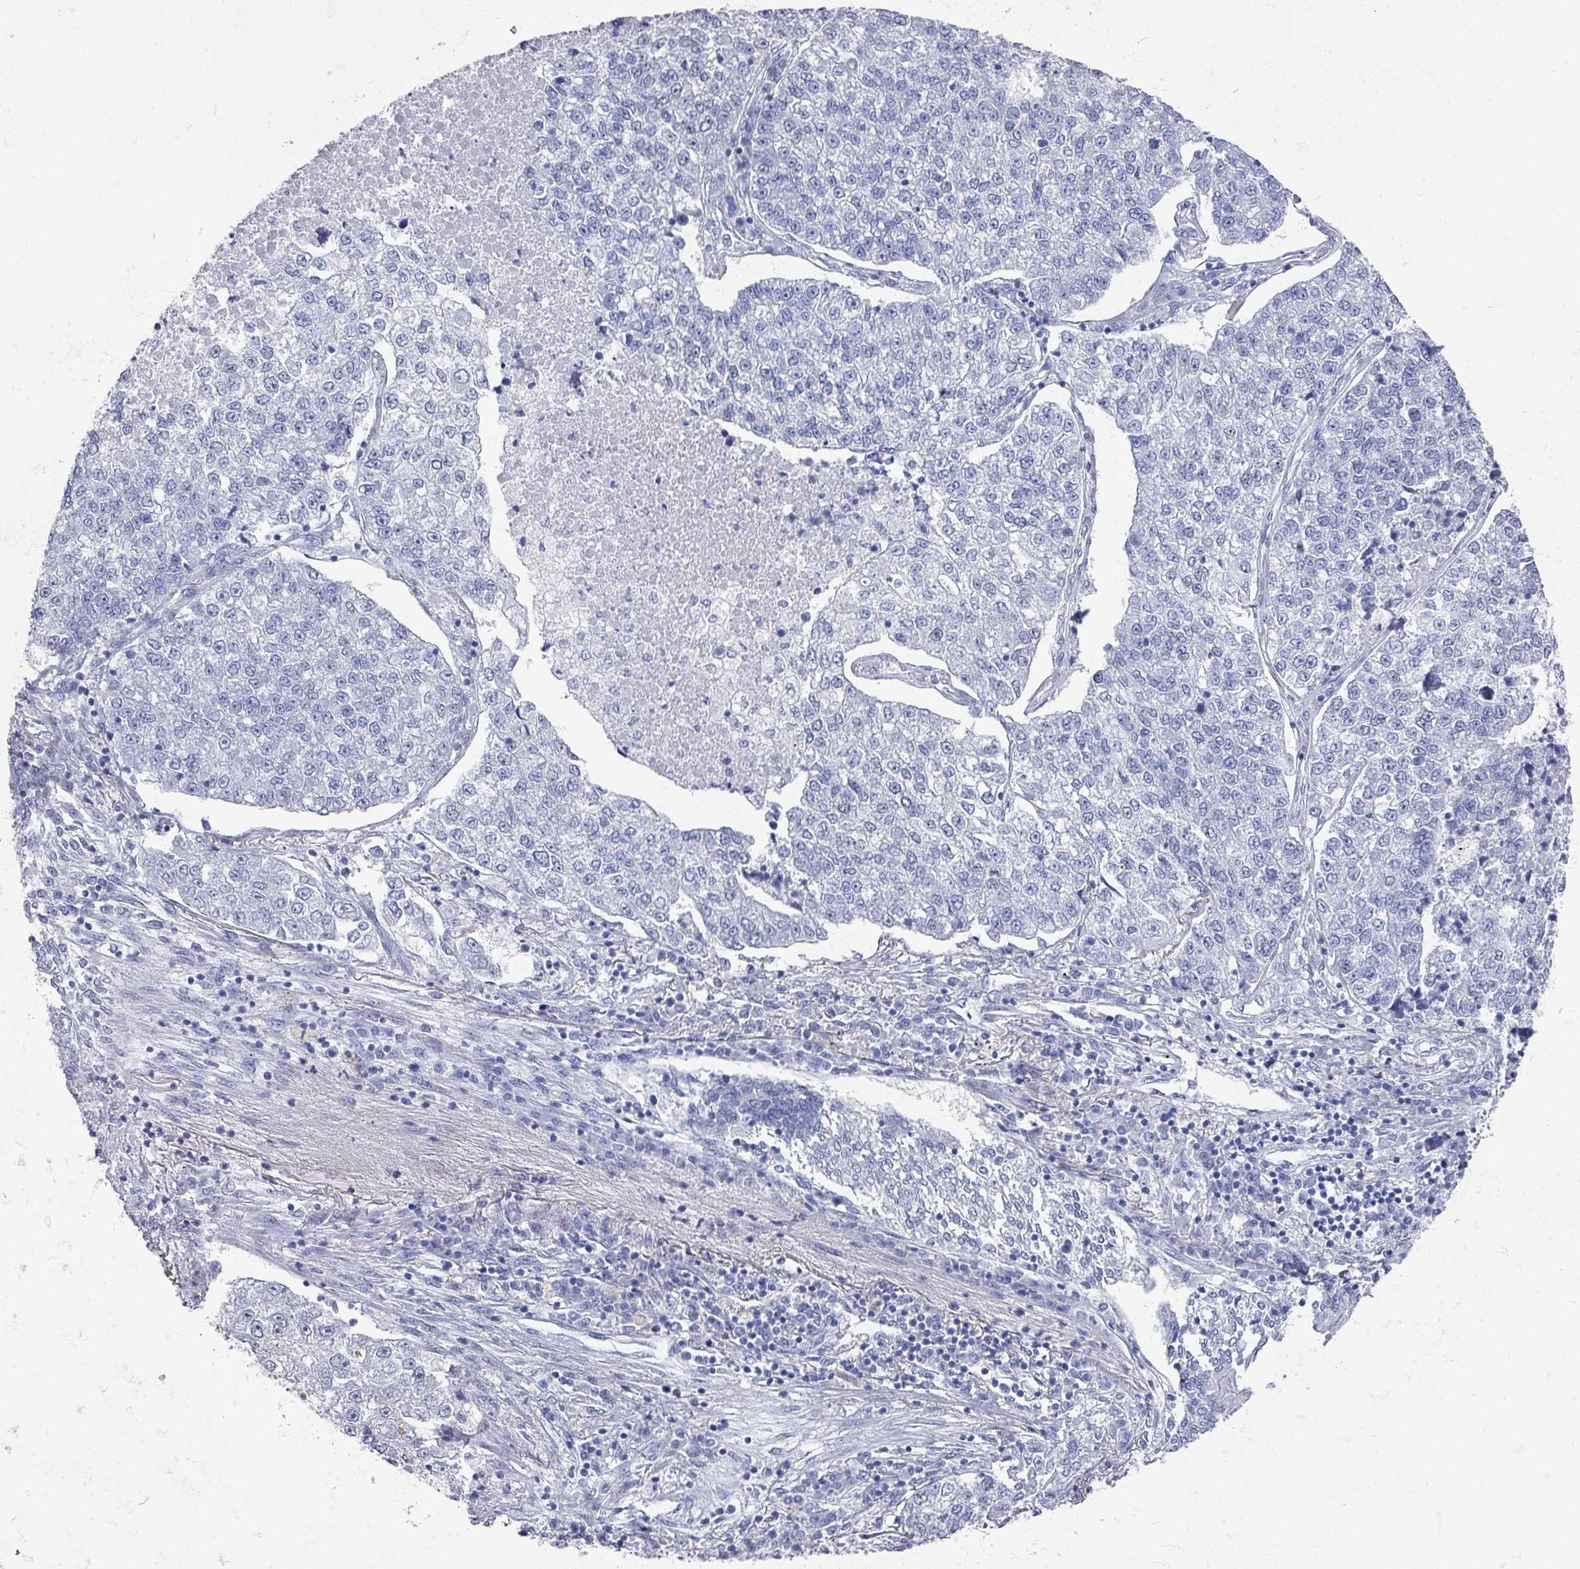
{"staining": {"intensity": "negative", "quantity": "none", "location": "none"}, "tissue": "lung cancer", "cell_type": "Tumor cells", "image_type": "cancer", "snomed": [{"axis": "morphology", "description": "Adenocarcinoma, NOS"}, {"axis": "topography", "description": "Lung"}], "caption": "A histopathology image of human lung cancer (adenocarcinoma) is negative for staining in tumor cells.", "gene": "OMG", "patient": {"sex": "male", "age": 49}}